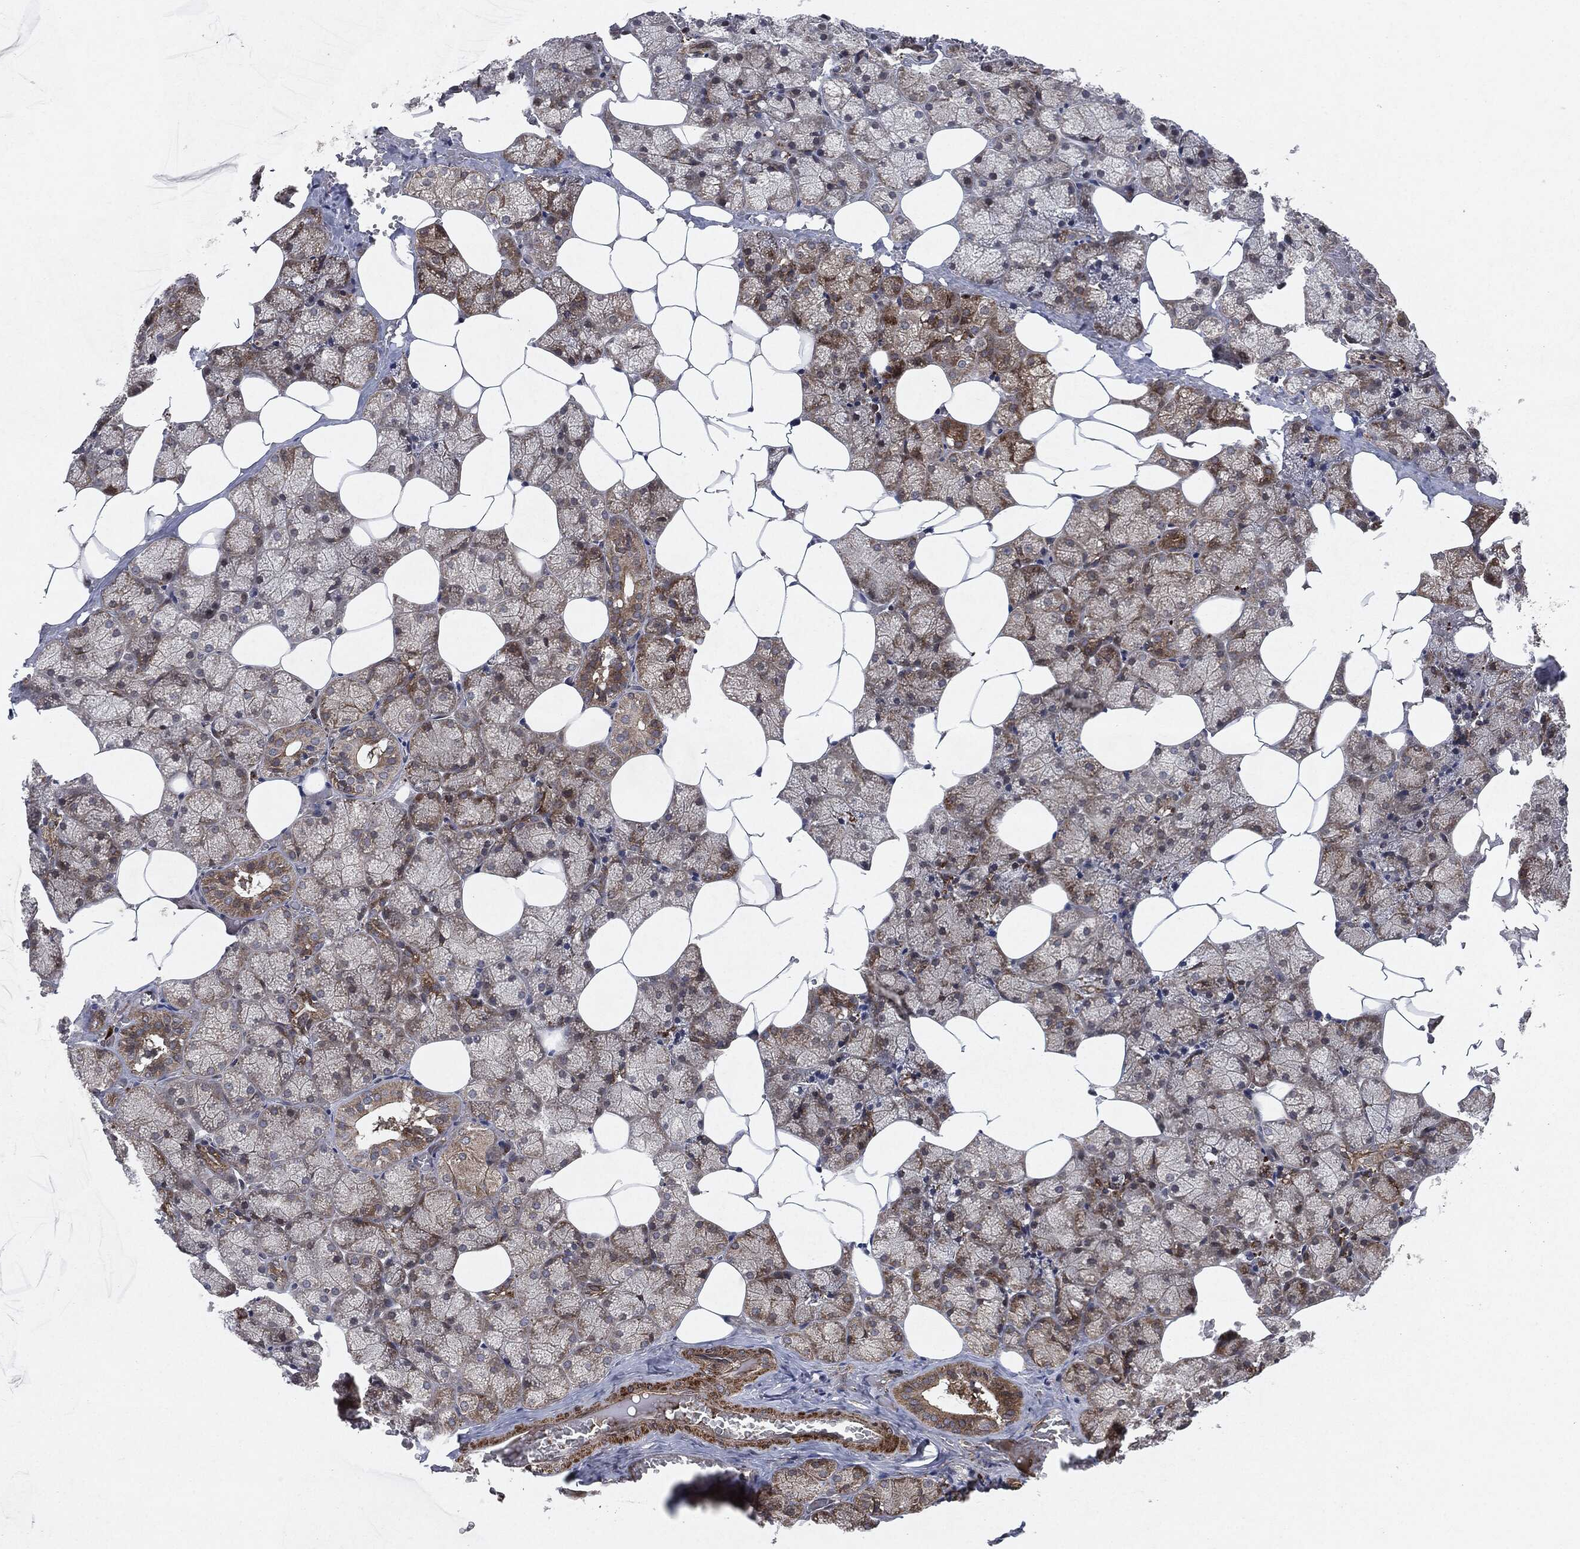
{"staining": {"intensity": "strong", "quantity": "<25%", "location": "cytoplasmic/membranous"}, "tissue": "salivary gland", "cell_type": "Glandular cells", "image_type": "normal", "snomed": [{"axis": "morphology", "description": "Normal tissue, NOS"}, {"axis": "topography", "description": "Salivary gland"}], "caption": "Immunohistochemistry (IHC) micrograph of normal salivary gland: salivary gland stained using IHC reveals medium levels of strong protein expression localized specifically in the cytoplasmic/membranous of glandular cells, appearing as a cytoplasmic/membranous brown color.", "gene": "RAF1", "patient": {"sex": "male", "age": 38}}